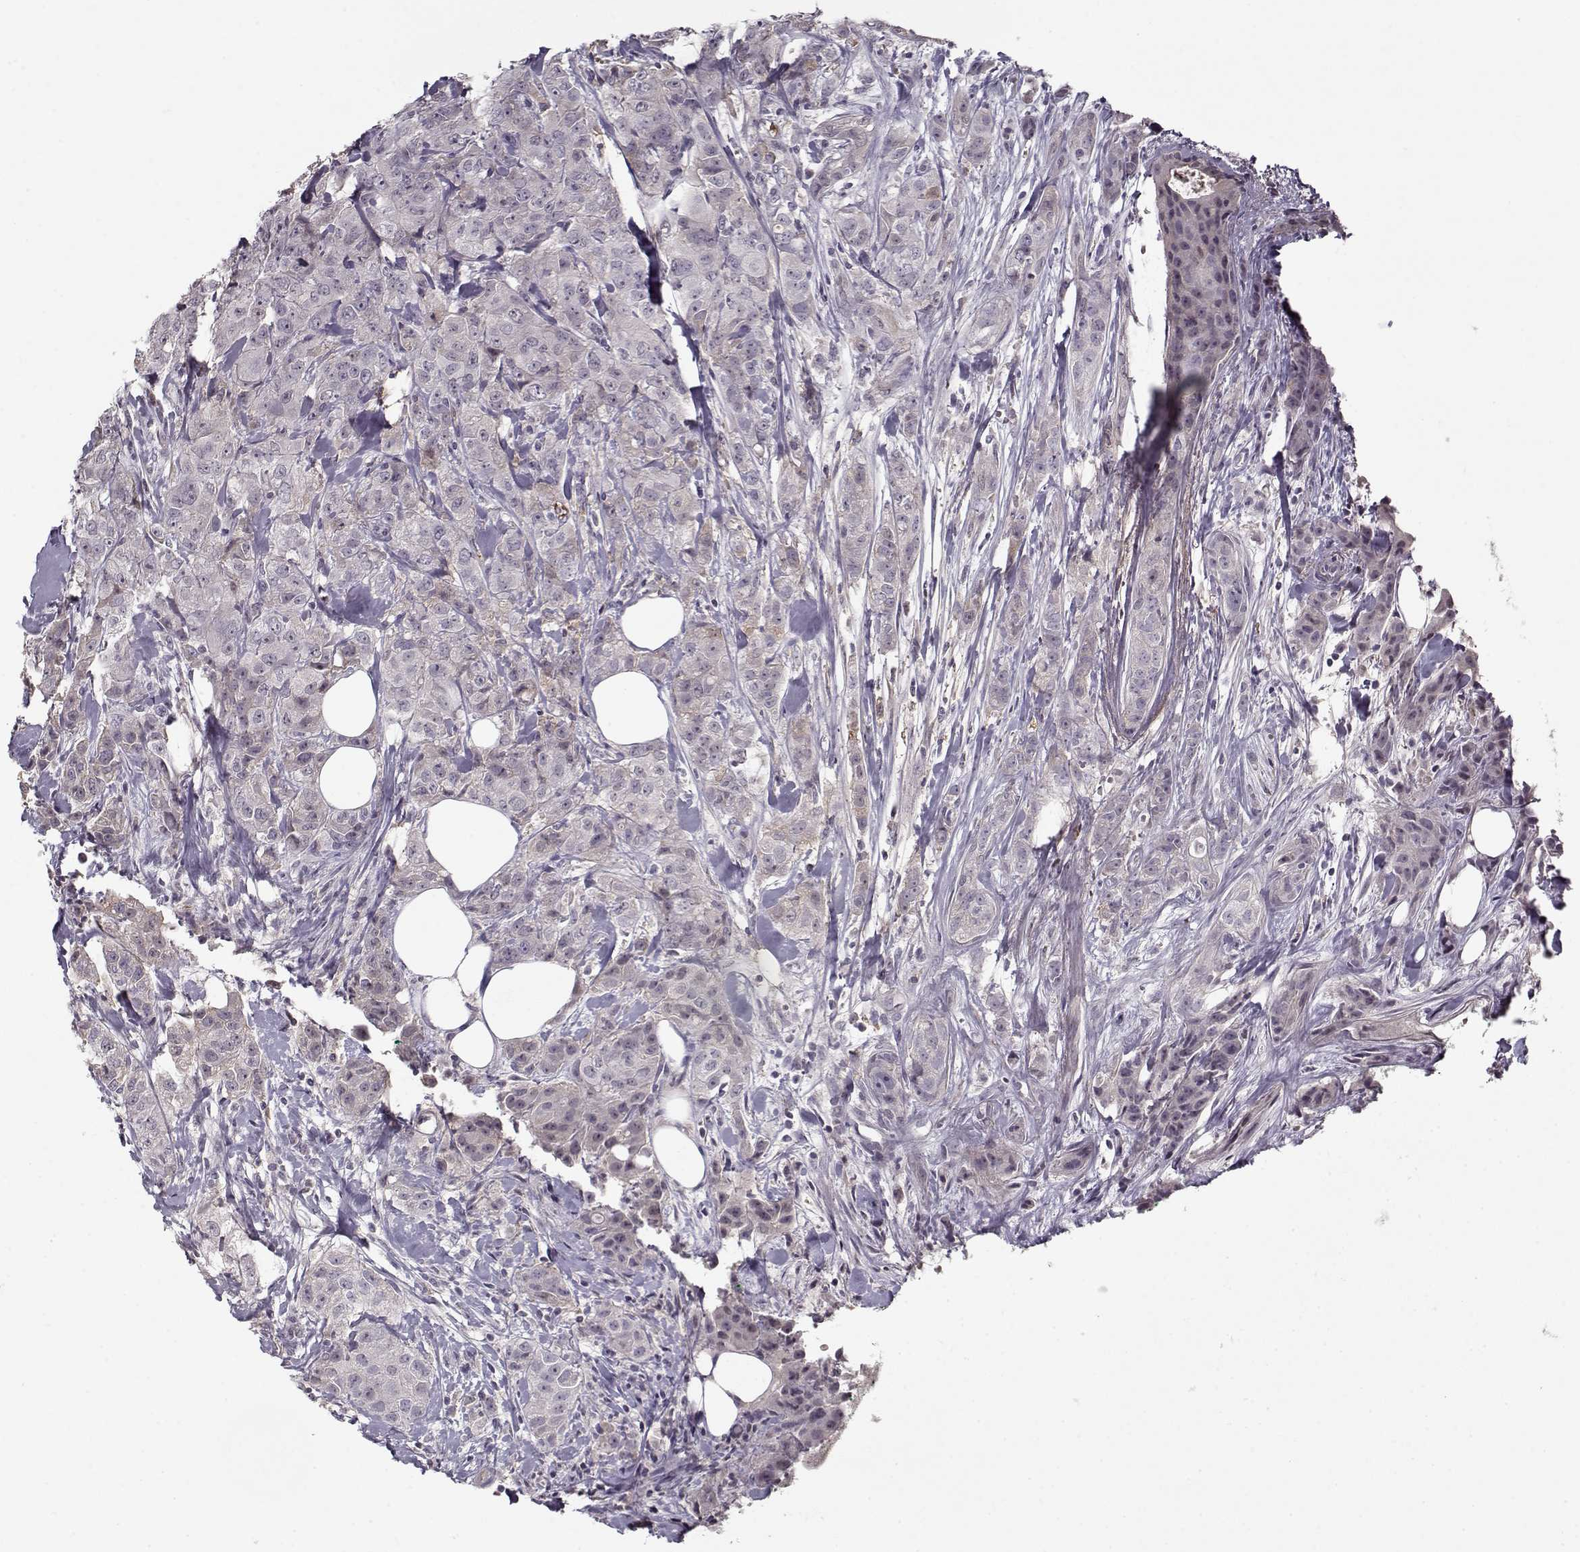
{"staining": {"intensity": "negative", "quantity": "none", "location": "none"}, "tissue": "breast cancer", "cell_type": "Tumor cells", "image_type": "cancer", "snomed": [{"axis": "morphology", "description": "Duct carcinoma"}, {"axis": "topography", "description": "Breast"}], "caption": "Tumor cells are negative for protein expression in human breast cancer.", "gene": "AFM", "patient": {"sex": "female", "age": 43}}